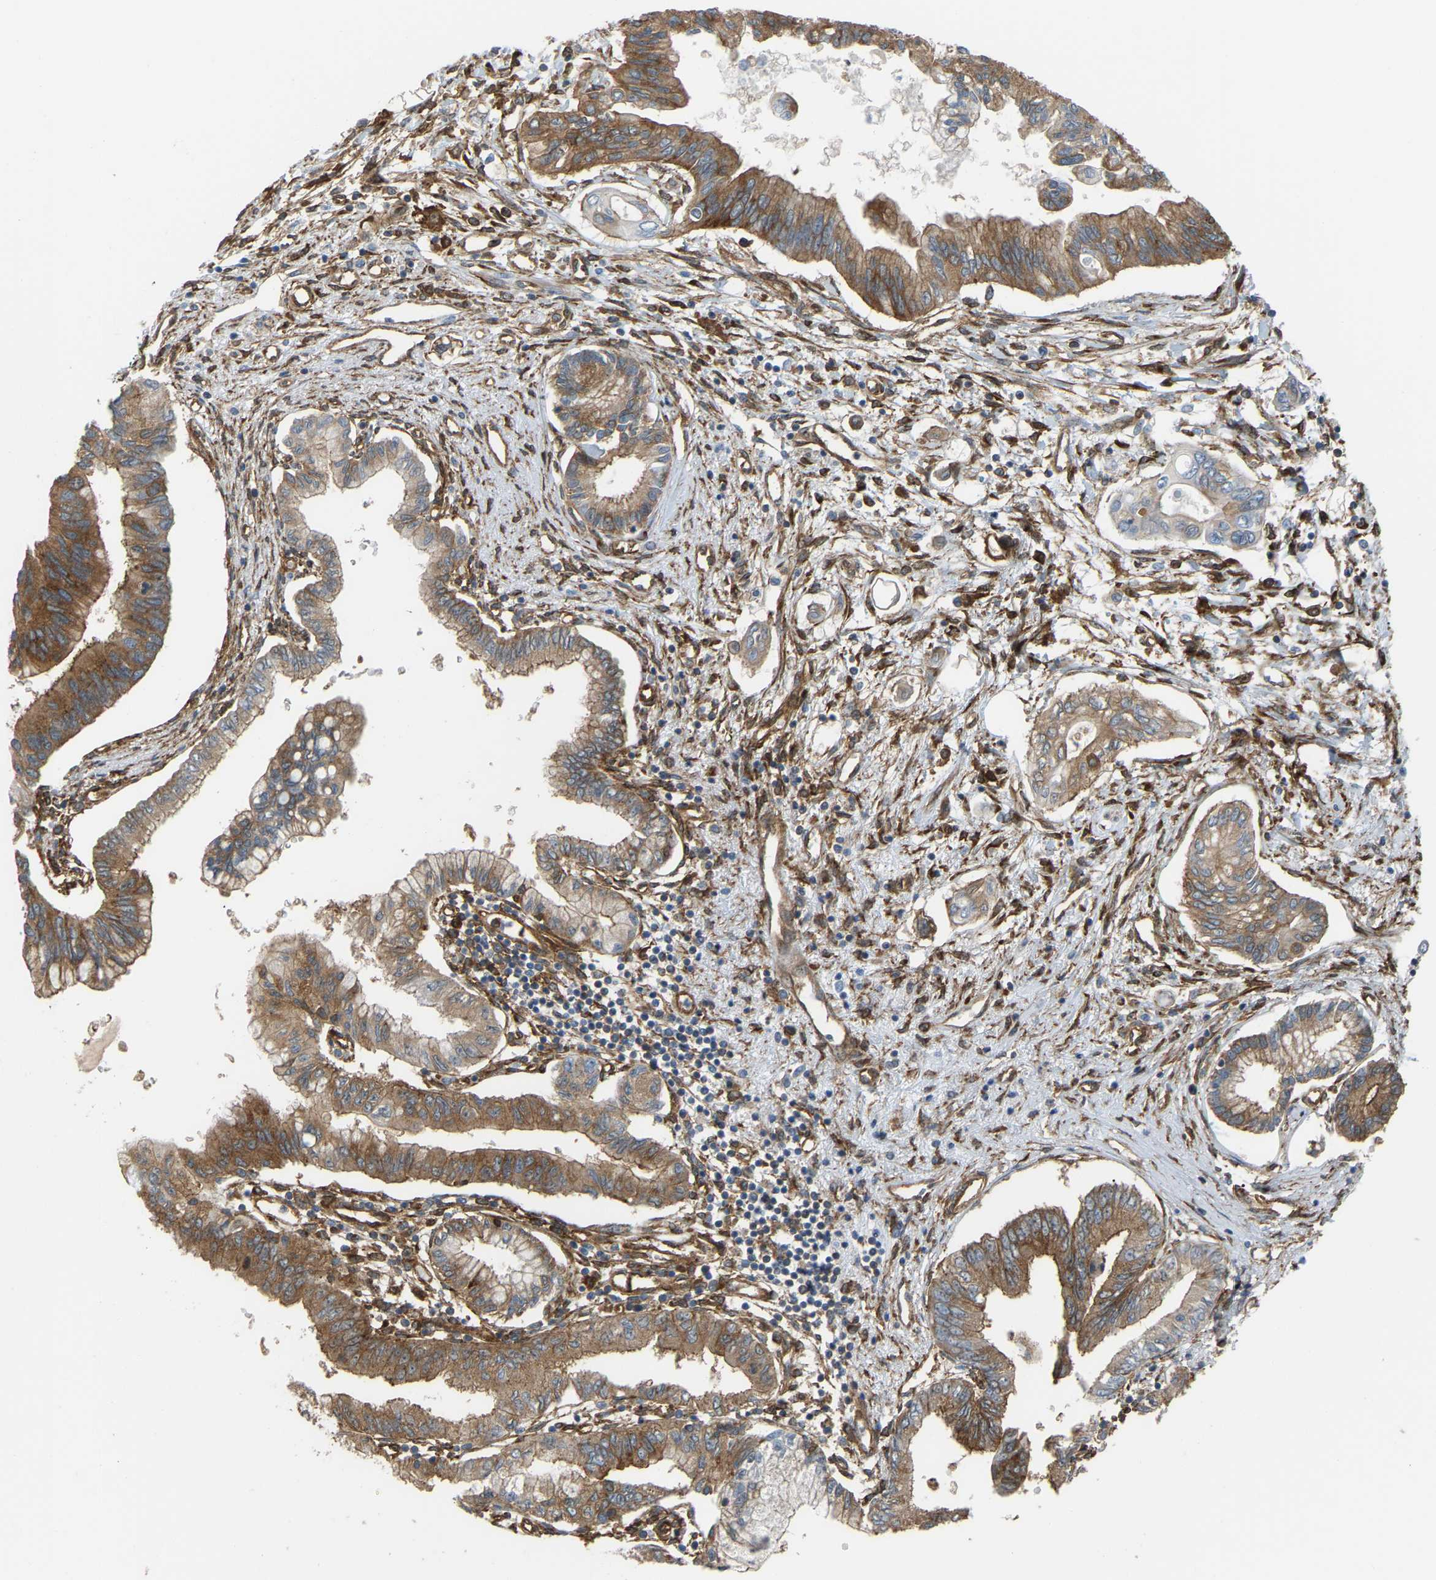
{"staining": {"intensity": "moderate", "quantity": ">75%", "location": "cytoplasmic/membranous"}, "tissue": "pancreatic cancer", "cell_type": "Tumor cells", "image_type": "cancer", "snomed": [{"axis": "morphology", "description": "Adenocarcinoma, NOS"}, {"axis": "topography", "description": "Pancreas"}], "caption": "IHC staining of pancreatic cancer (adenocarcinoma), which demonstrates medium levels of moderate cytoplasmic/membranous expression in approximately >75% of tumor cells indicating moderate cytoplasmic/membranous protein staining. The staining was performed using DAB (brown) for protein detection and nuclei were counterstained in hematoxylin (blue).", "gene": "PICALM", "patient": {"sex": "female", "age": 77}}